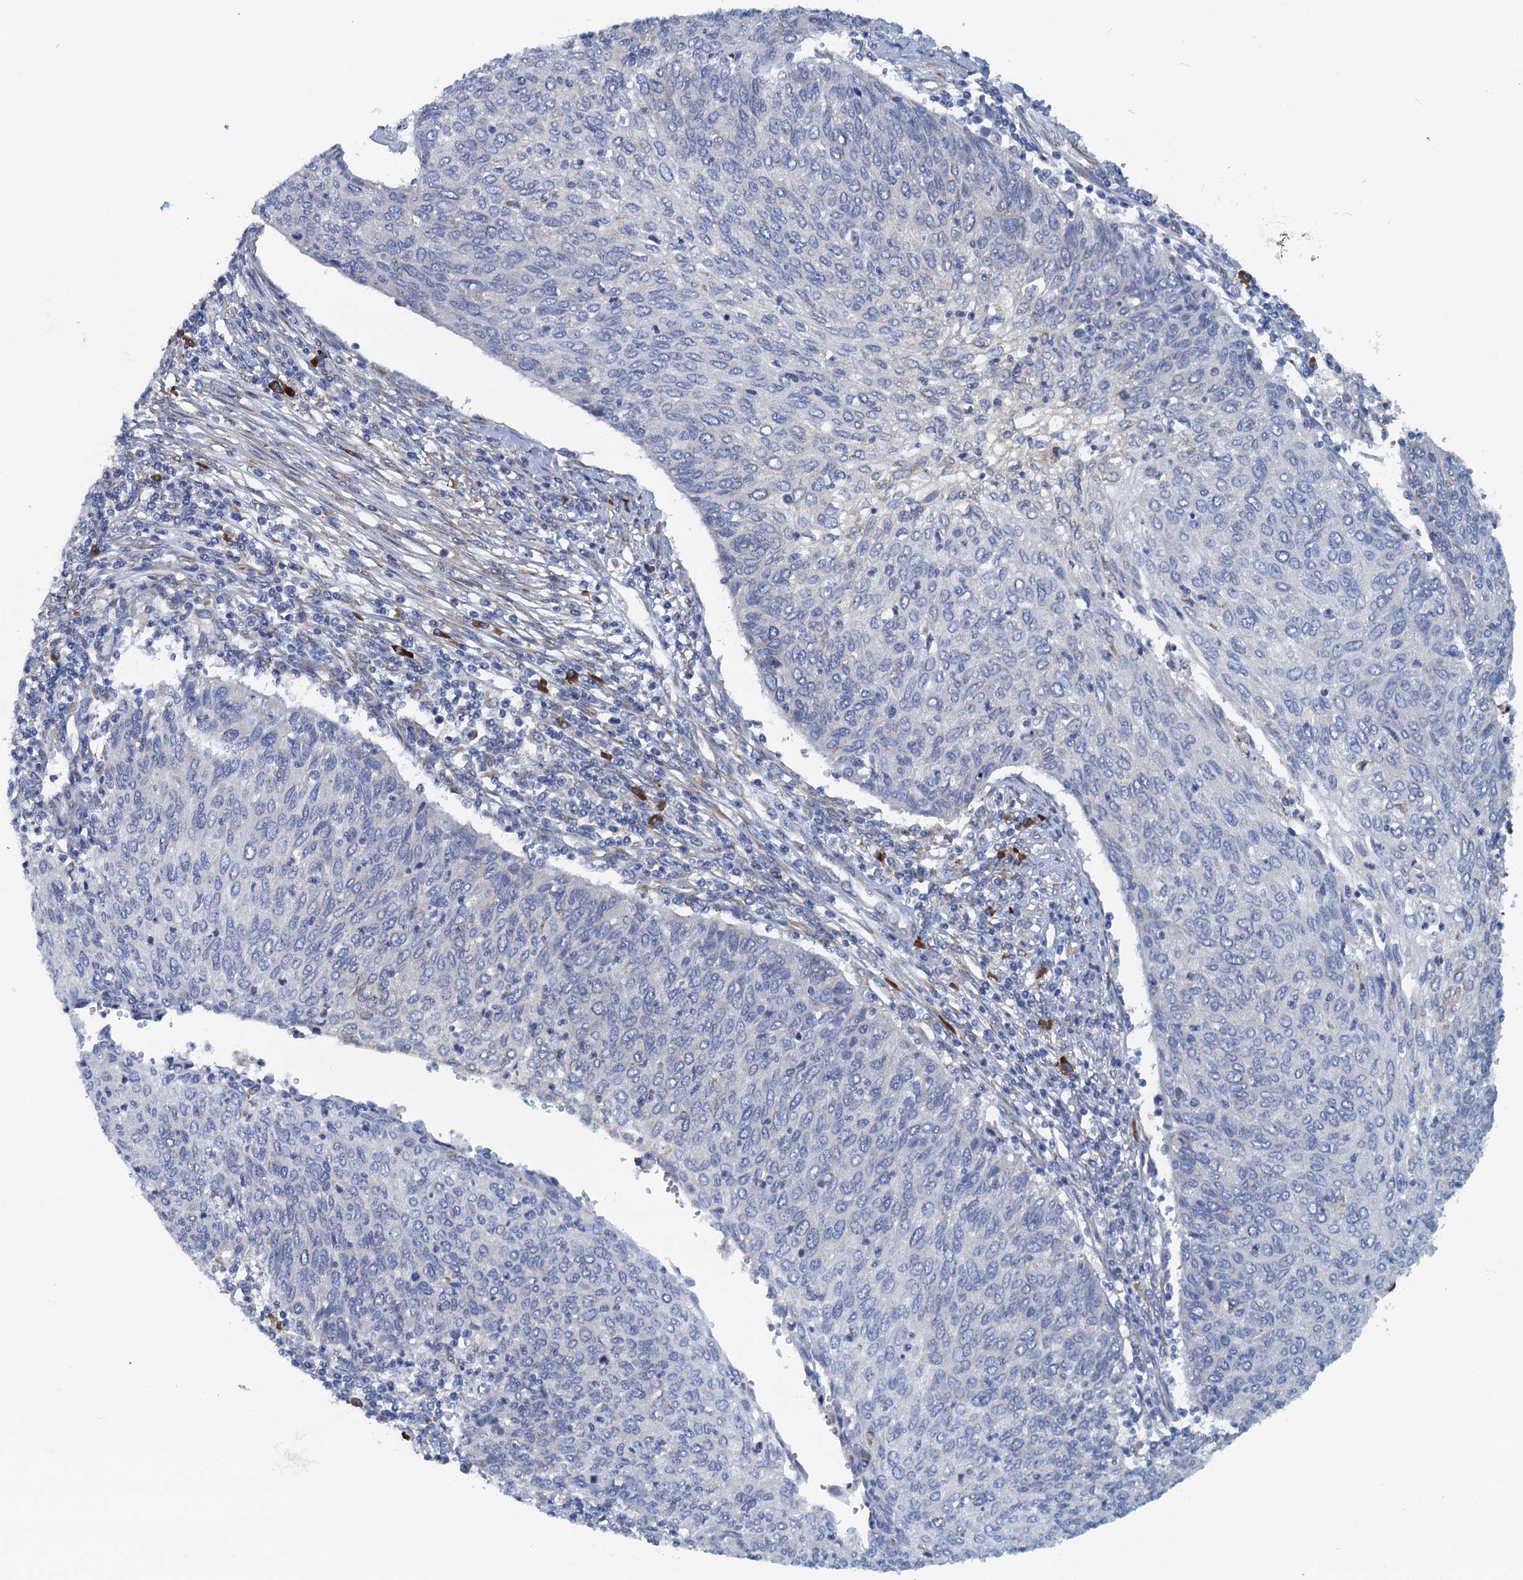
{"staining": {"intensity": "negative", "quantity": "none", "location": "none"}, "tissue": "cervical cancer", "cell_type": "Tumor cells", "image_type": "cancer", "snomed": [{"axis": "morphology", "description": "Squamous cell carcinoma, NOS"}, {"axis": "topography", "description": "Cervix"}], "caption": "Photomicrograph shows no significant protein staining in tumor cells of cervical squamous cell carcinoma.", "gene": "MYDGF", "patient": {"sex": "female", "age": 38}}